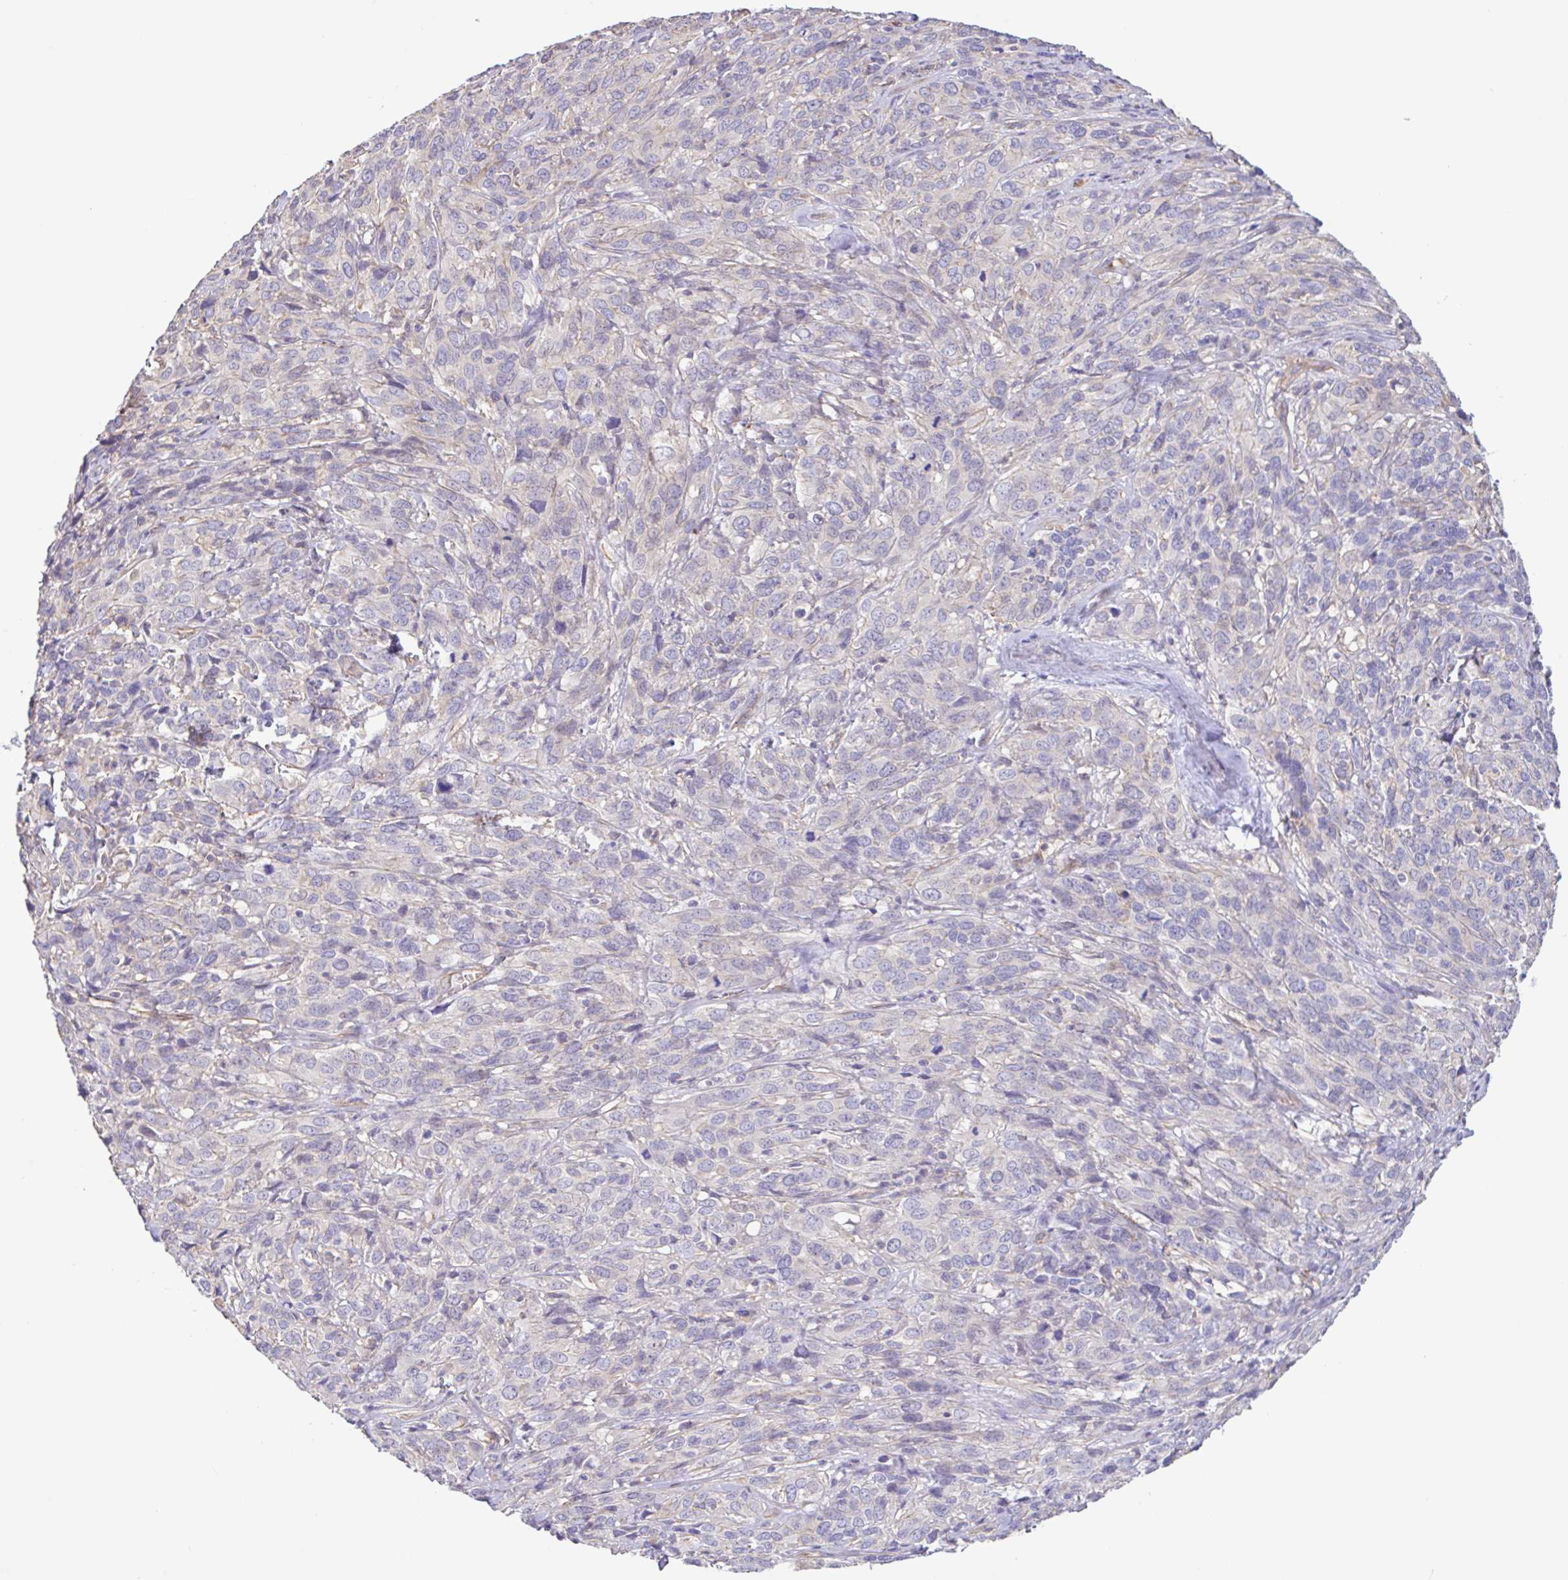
{"staining": {"intensity": "negative", "quantity": "none", "location": "none"}, "tissue": "cervical cancer", "cell_type": "Tumor cells", "image_type": "cancer", "snomed": [{"axis": "morphology", "description": "Squamous cell carcinoma, NOS"}, {"axis": "topography", "description": "Cervix"}], "caption": "The photomicrograph exhibits no significant expression in tumor cells of cervical squamous cell carcinoma. Nuclei are stained in blue.", "gene": "PLCD4", "patient": {"sex": "female", "age": 51}}